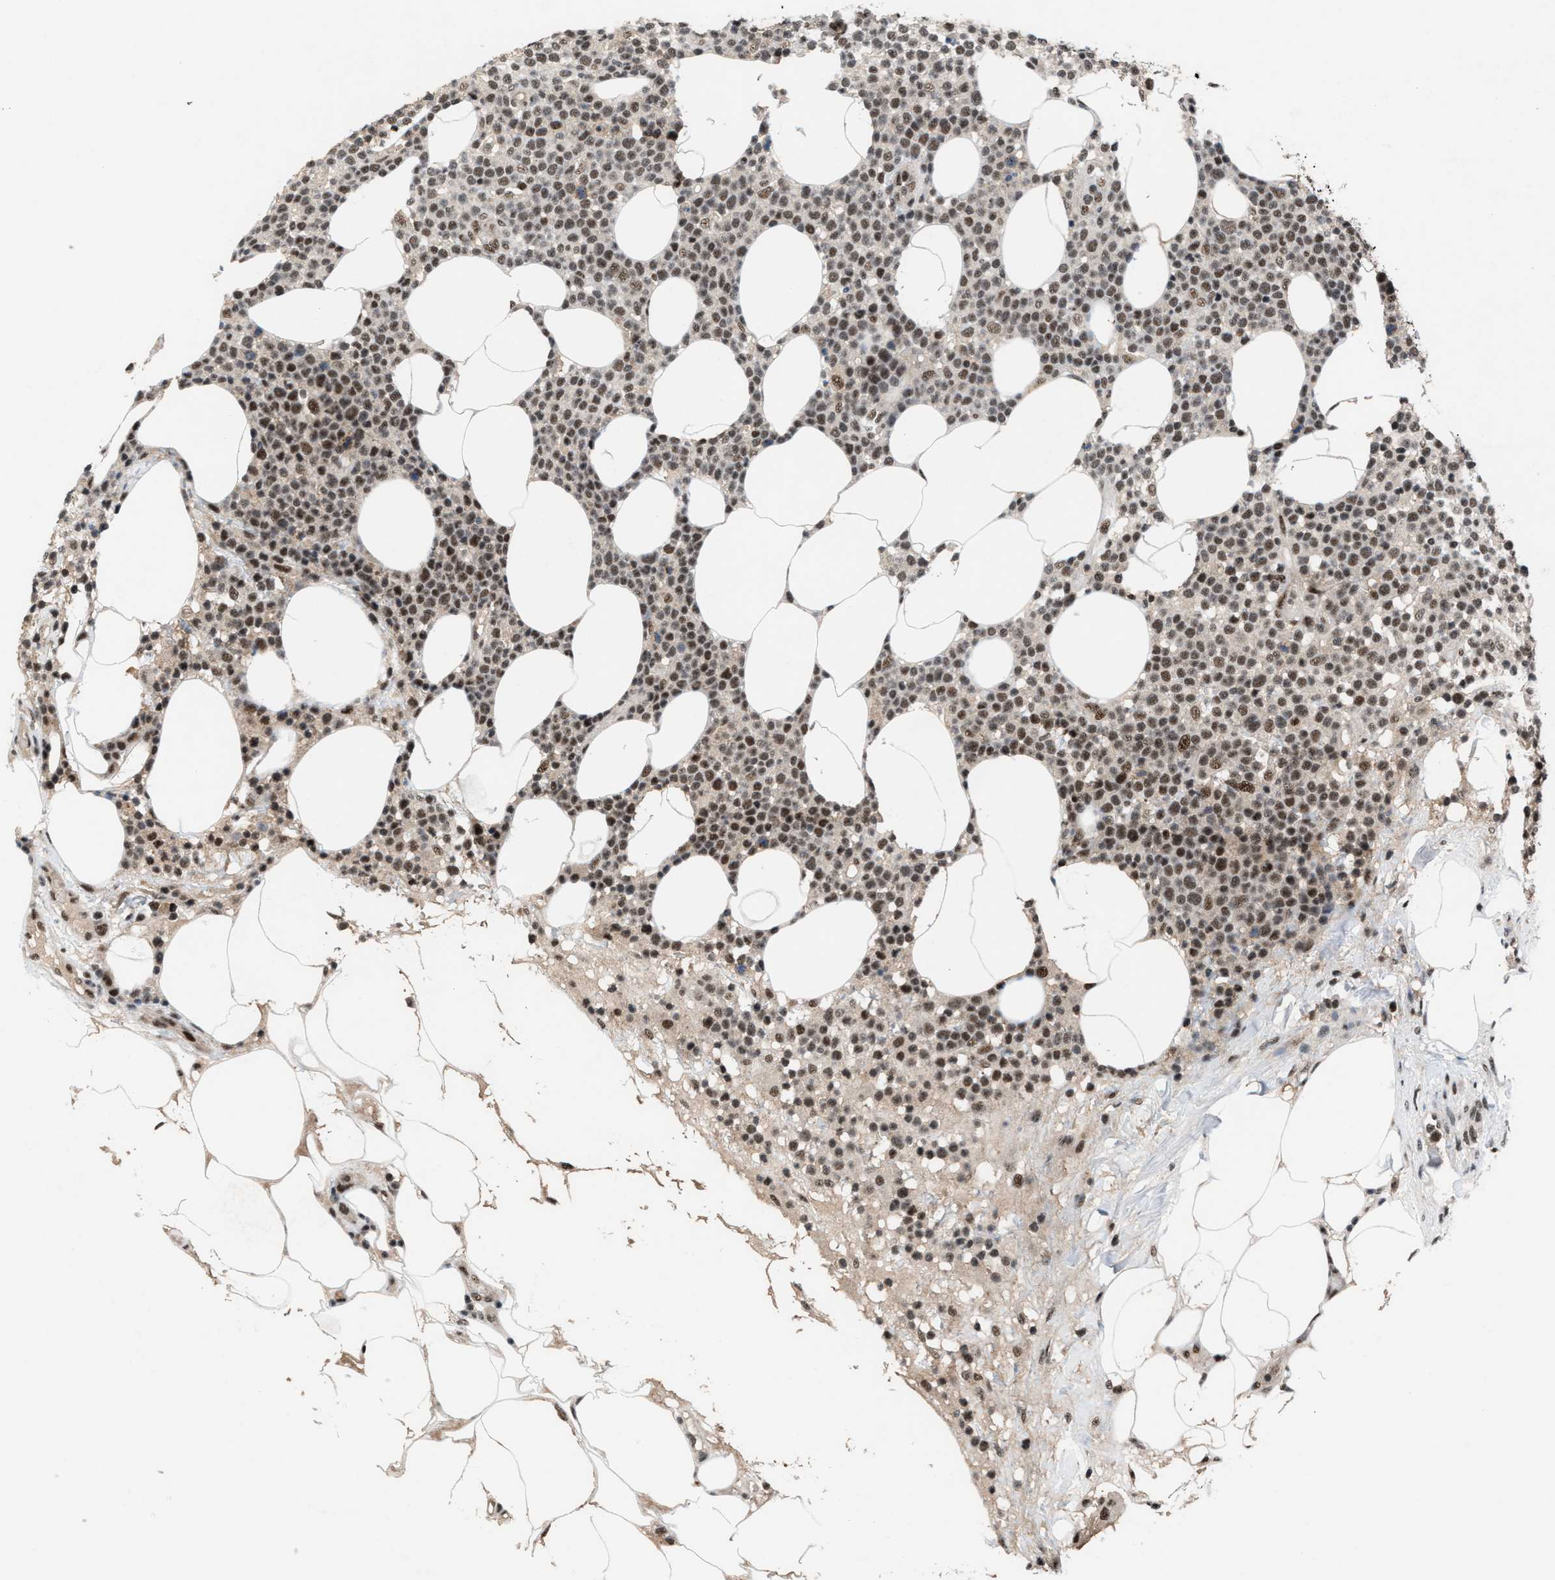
{"staining": {"intensity": "moderate", "quantity": ">75%", "location": "nuclear"}, "tissue": "lymphoma", "cell_type": "Tumor cells", "image_type": "cancer", "snomed": [{"axis": "morphology", "description": "Malignant lymphoma, non-Hodgkin's type, High grade"}, {"axis": "topography", "description": "Lymph node"}], "caption": "IHC (DAB (3,3'-diaminobenzidine)) staining of malignant lymphoma, non-Hodgkin's type (high-grade) reveals moderate nuclear protein positivity in approximately >75% of tumor cells. The staining is performed using DAB (3,3'-diaminobenzidine) brown chromogen to label protein expression. The nuclei are counter-stained blue using hematoxylin.", "gene": "PRPF4", "patient": {"sex": "male", "age": 61}}